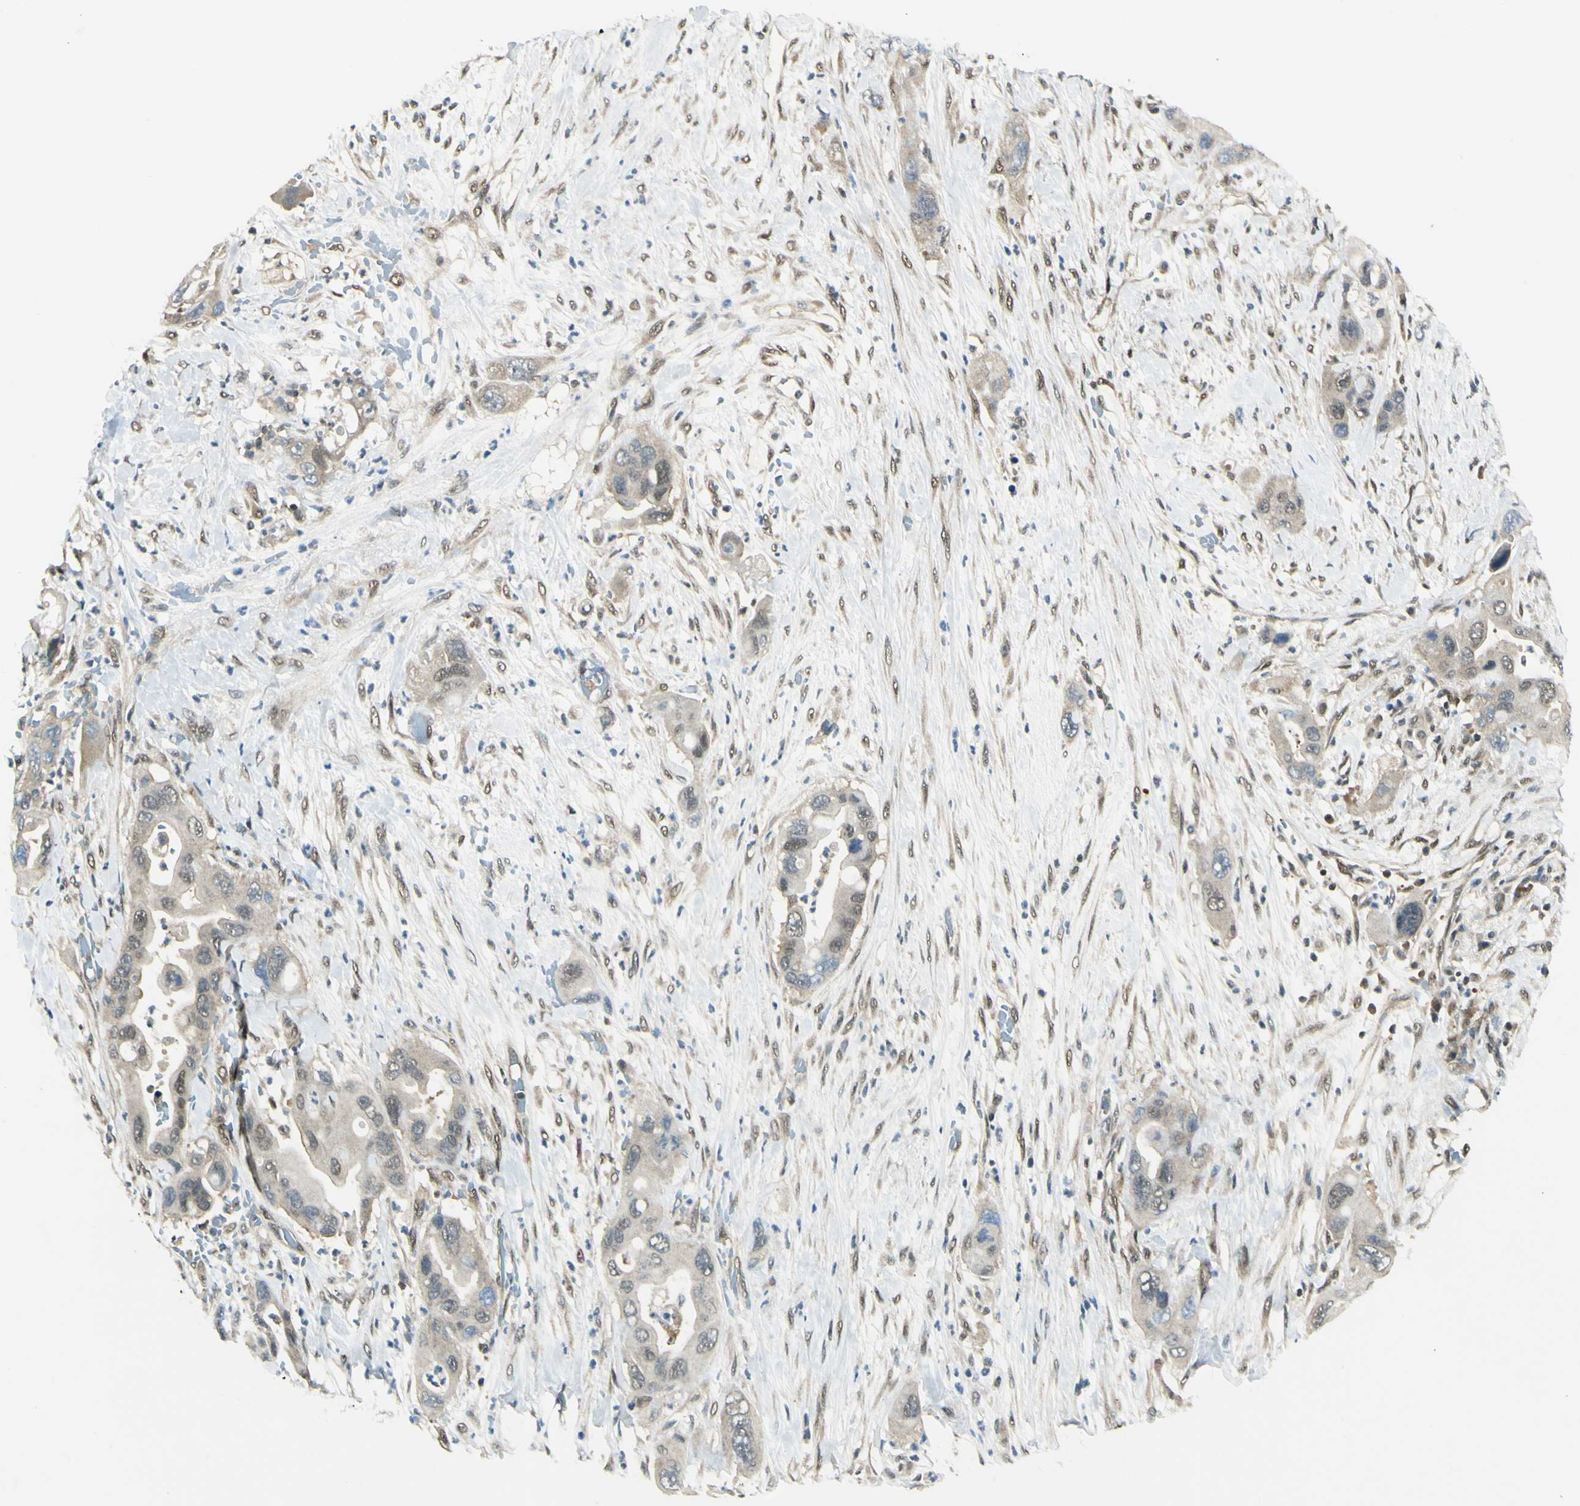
{"staining": {"intensity": "weak", "quantity": "25%-75%", "location": "cytoplasmic/membranous"}, "tissue": "pancreatic cancer", "cell_type": "Tumor cells", "image_type": "cancer", "snomed": [{"axis": "morphology", "description": "Adenocarcinoma, NOS"}, {"axis": "topography", "description": "Pancreas"}], "caption": "DAB immunohistochemical staining of human pancreatic cancer demonstrates weak cytoplasmic/membranous protein expression in about 25%-75% of tumor cells.", "gene": "PSMD5", "patient": {"sex": "female", "age": 71}}